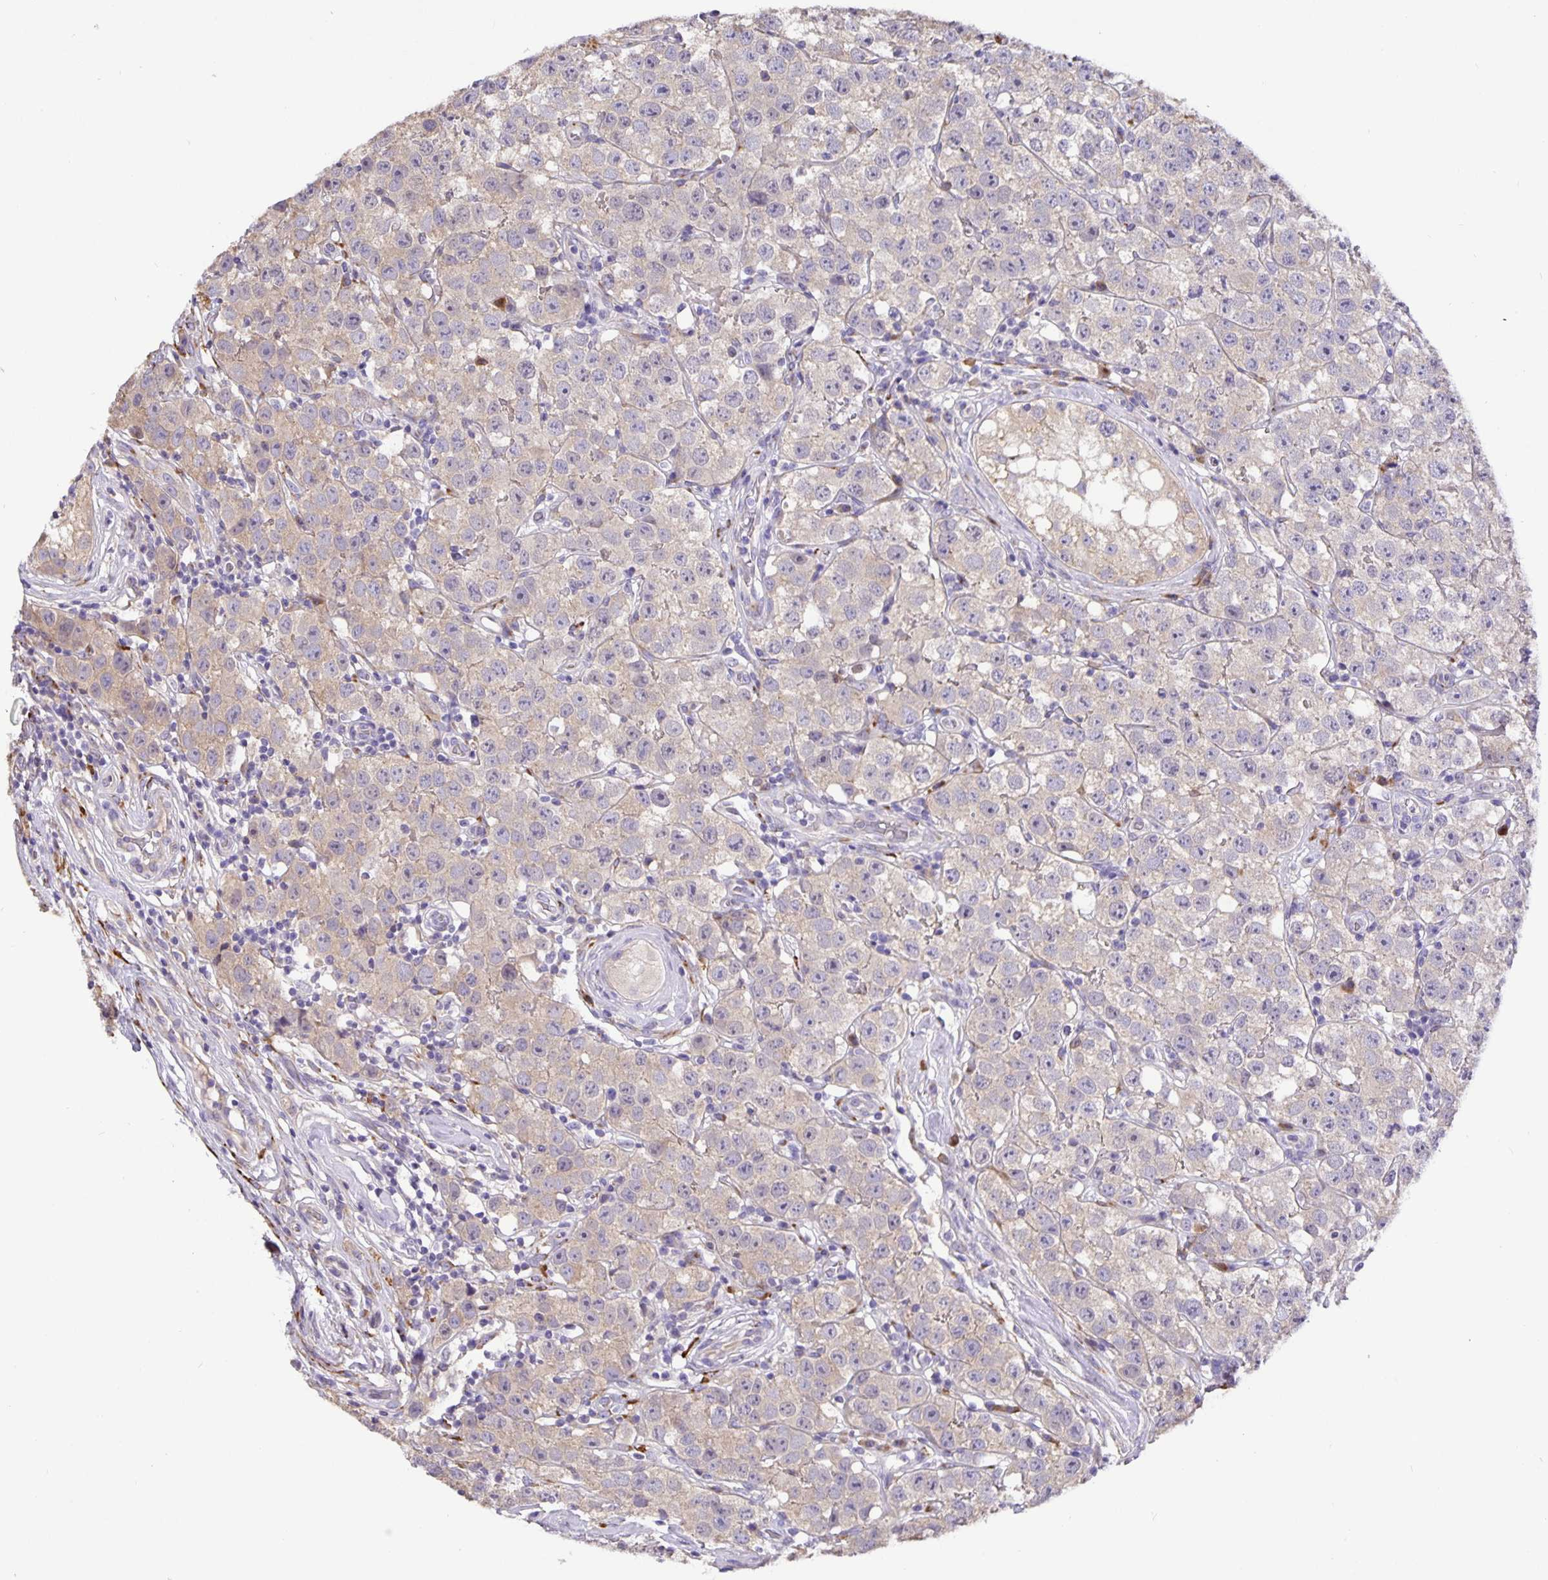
{"staining": {"intensity": "weak", "quantity": "25%-75%", "location": "cytoplasmic/membranous"}, "tissue": "testis cancer", "cell_type": "Tumor cells", "image_type": "cancer", "snomed": [{"axis": "morphology", "description": "Seminoma, NOS"}, {"axis": "topography", "description": "Testis"}], "caption": "Immunohistochemistry histopathology image of testis cancer stained for a protein (brown), which displays low levels of weak cytoplasmic/membranous staining in about 25%-75% of tumor cells.", "gene": "EML6", "patient": {"sex": "male", "age": 34}}